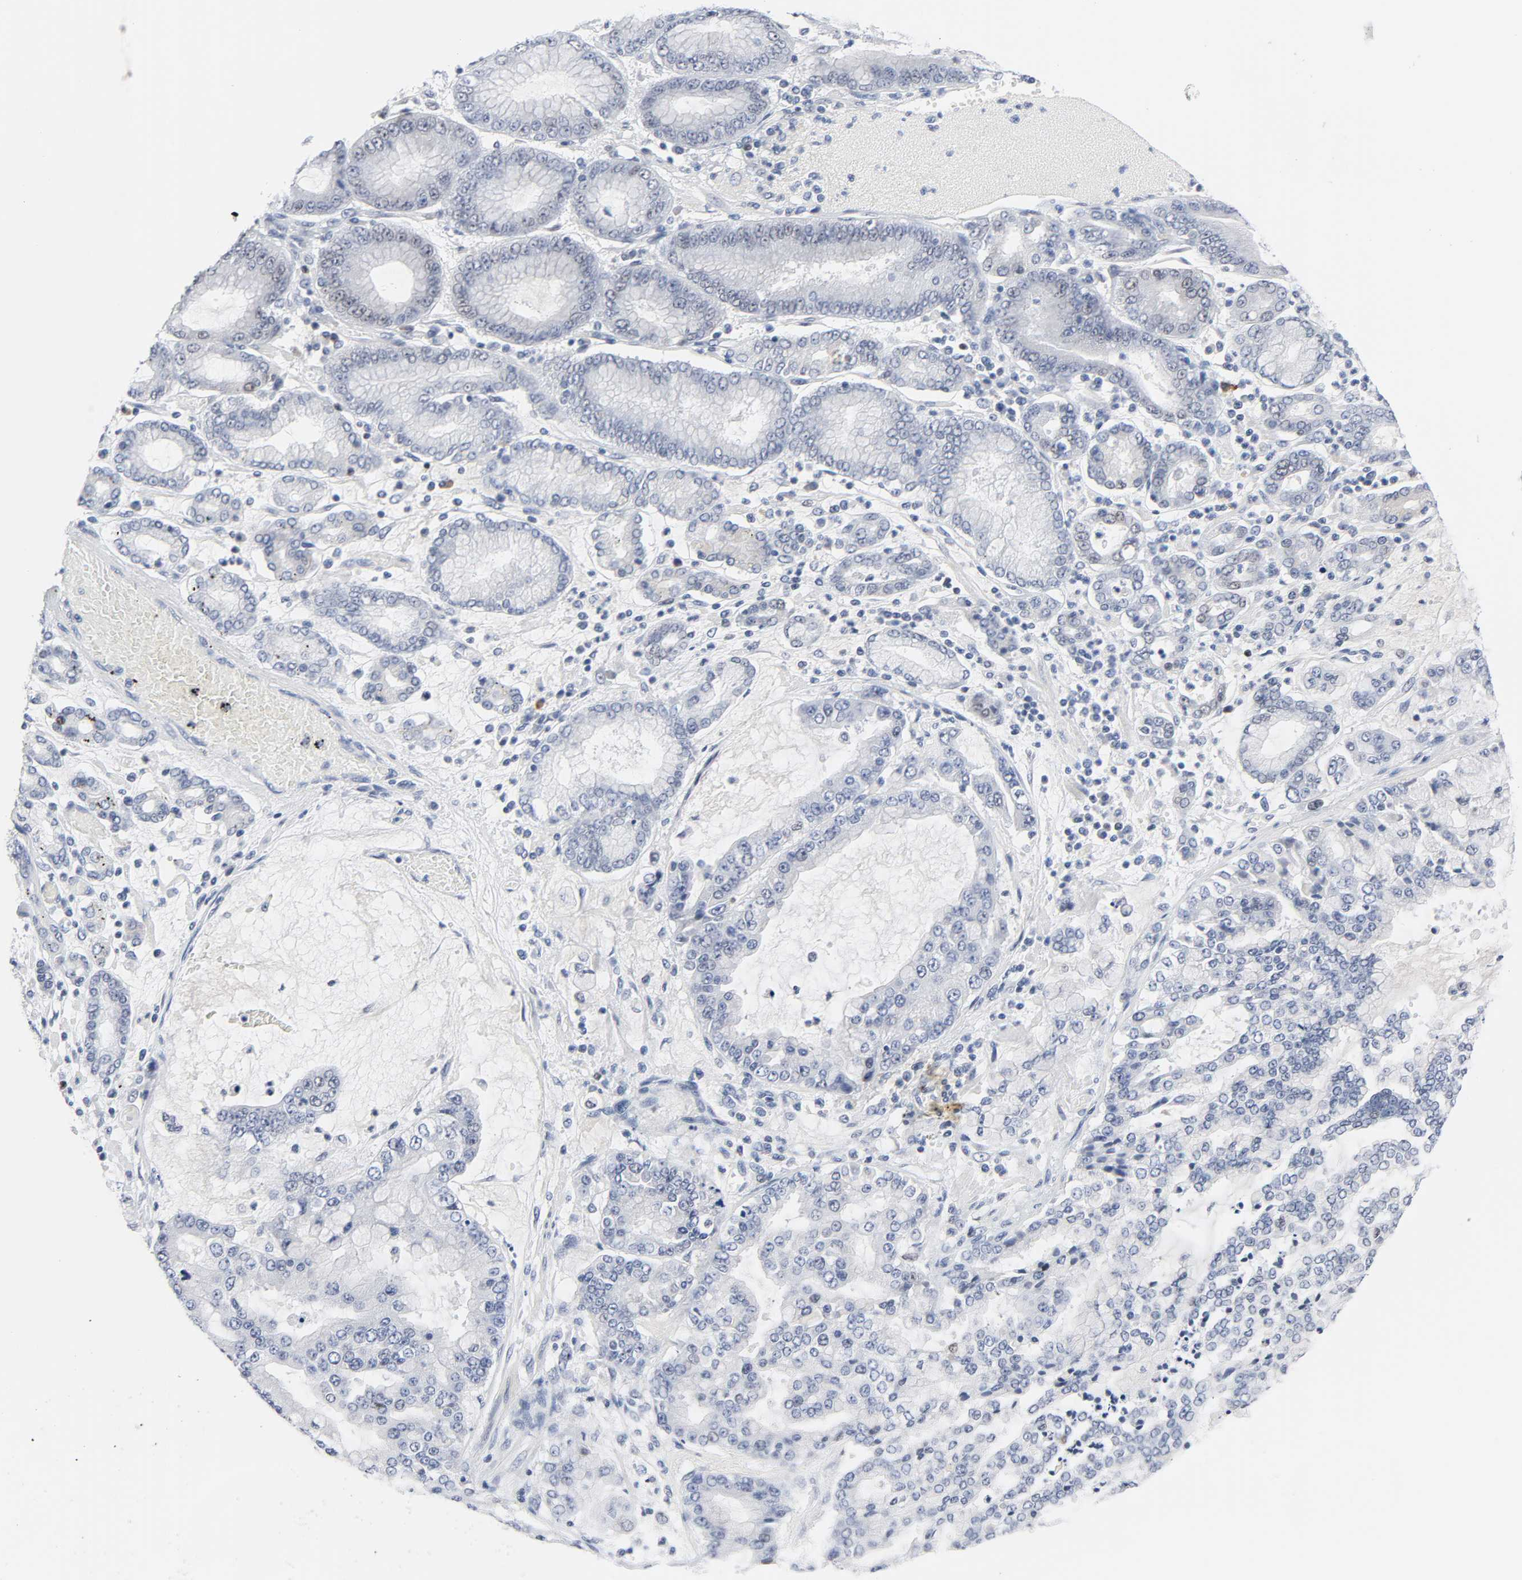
{"staining": {"intensity": "negative", "quantity": "none", "location": "none"}, "tissue": "stomach cancer", "cell_type": "Tumor cells", "image_type": "cancer", "snomed": [{"axis": "morphology", "description": "Normal tissue, NOS"}, {"axis": "morphology", "description": "Adenocarcinoma, NOS"}, {"axis": "topography", "description": "Stomach, upper"}, {"axis": "topography", "description": "Stomach"}], "caption": "IHC of human stomach cancer (adenocarcinoma) demonstrates no positivity in tumor cells.", "gene": "WEE1", "patient": {"sex": "male", "age": 76}}